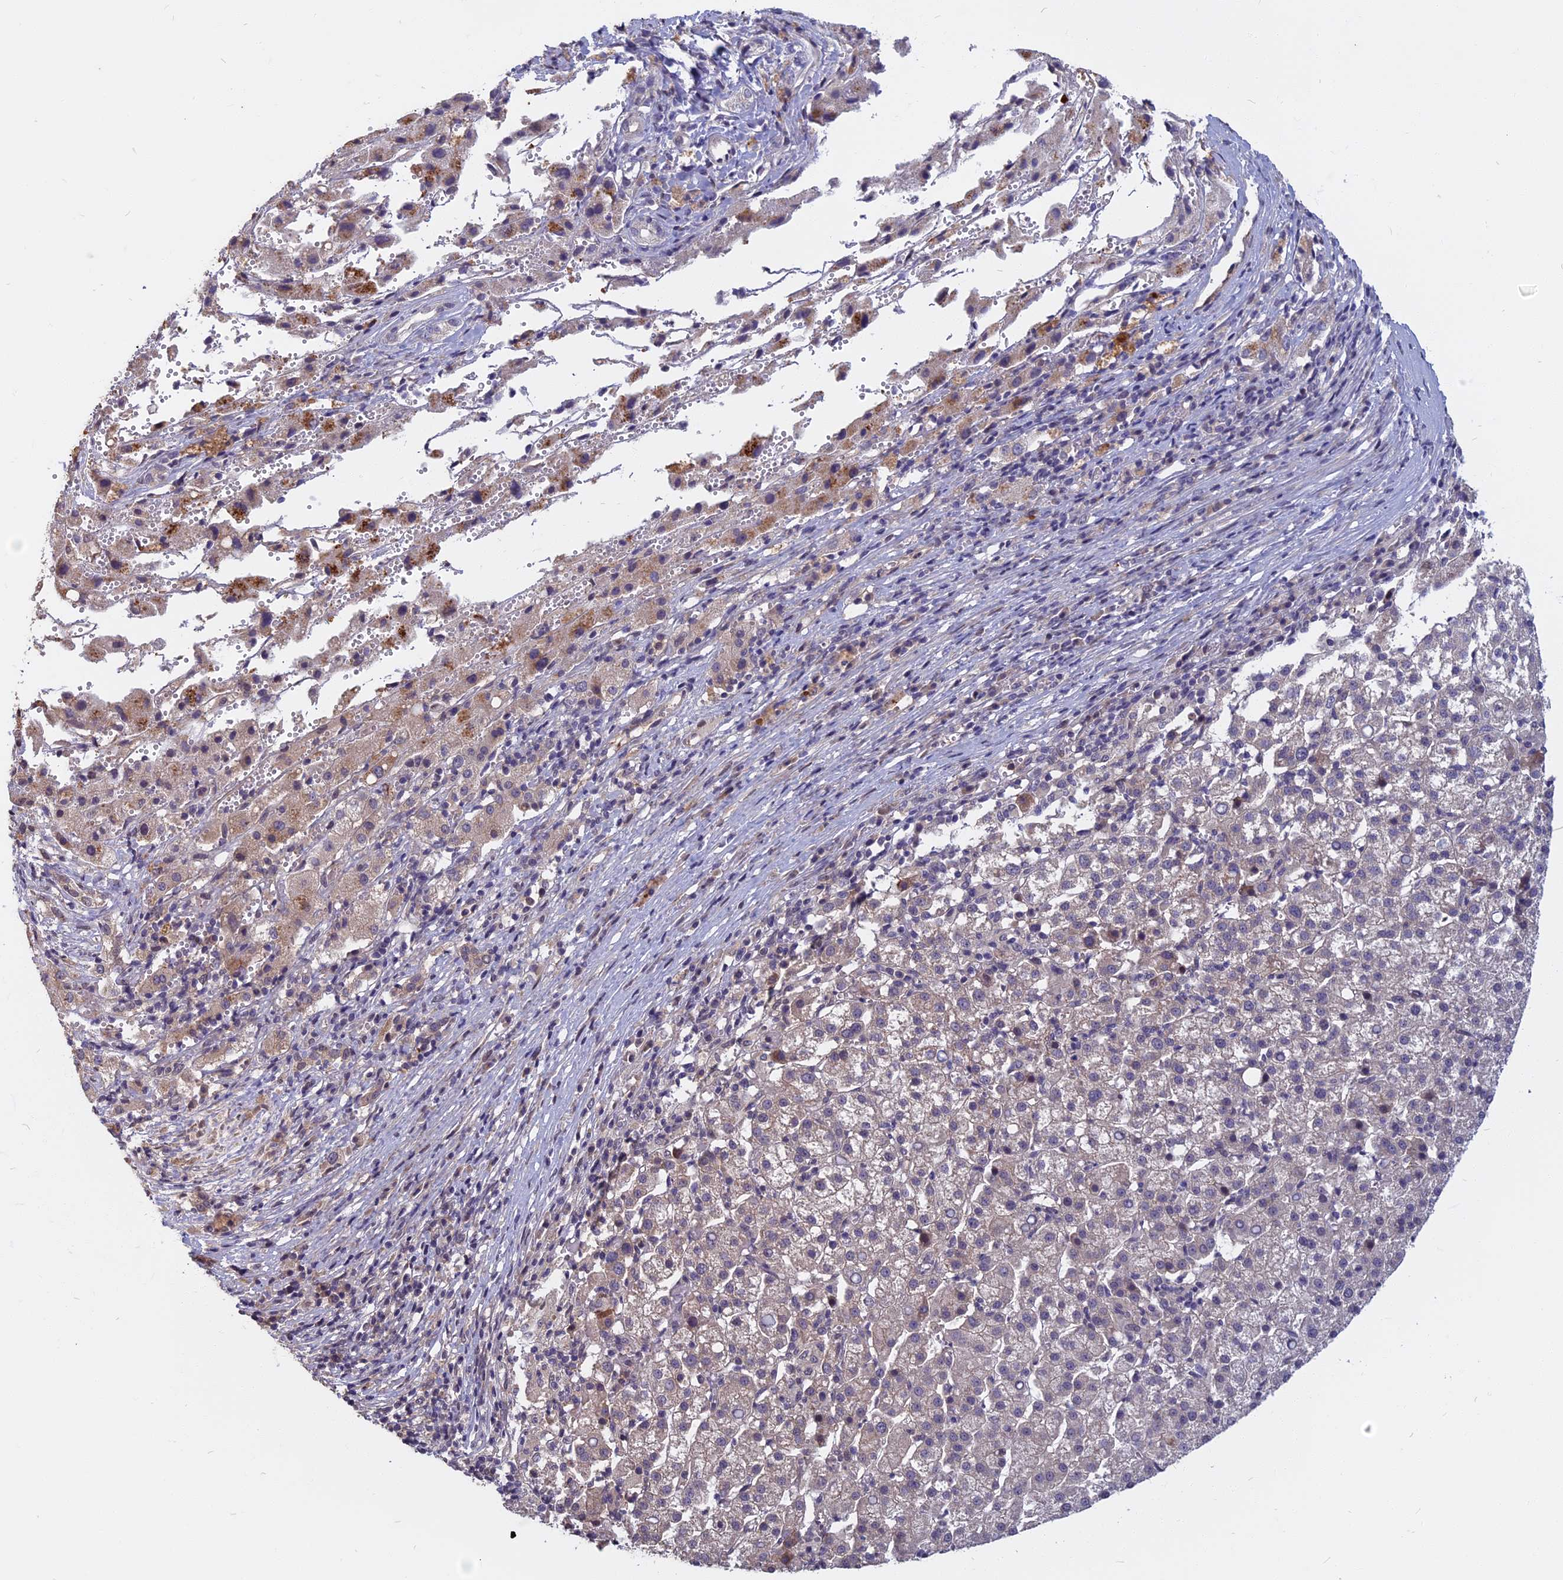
{"staining": {"intensity": "negative", "quantity": "none", "location": "none"}, "tissue": "liver cancer", "cell_type": "Tumor cells", "image_type": "cancer", "snomed": [{"axis": "morphology", "description": "Carcinoma, Hepatocellular, NOS"}, {"axis": "topography", "description": "Liver"}], "caption": "Micrograph shows no protein staining in tumor cells of liver cancer tissue.", "gene": "SPG11", "patient": {"sex": "female", "age": 58}}